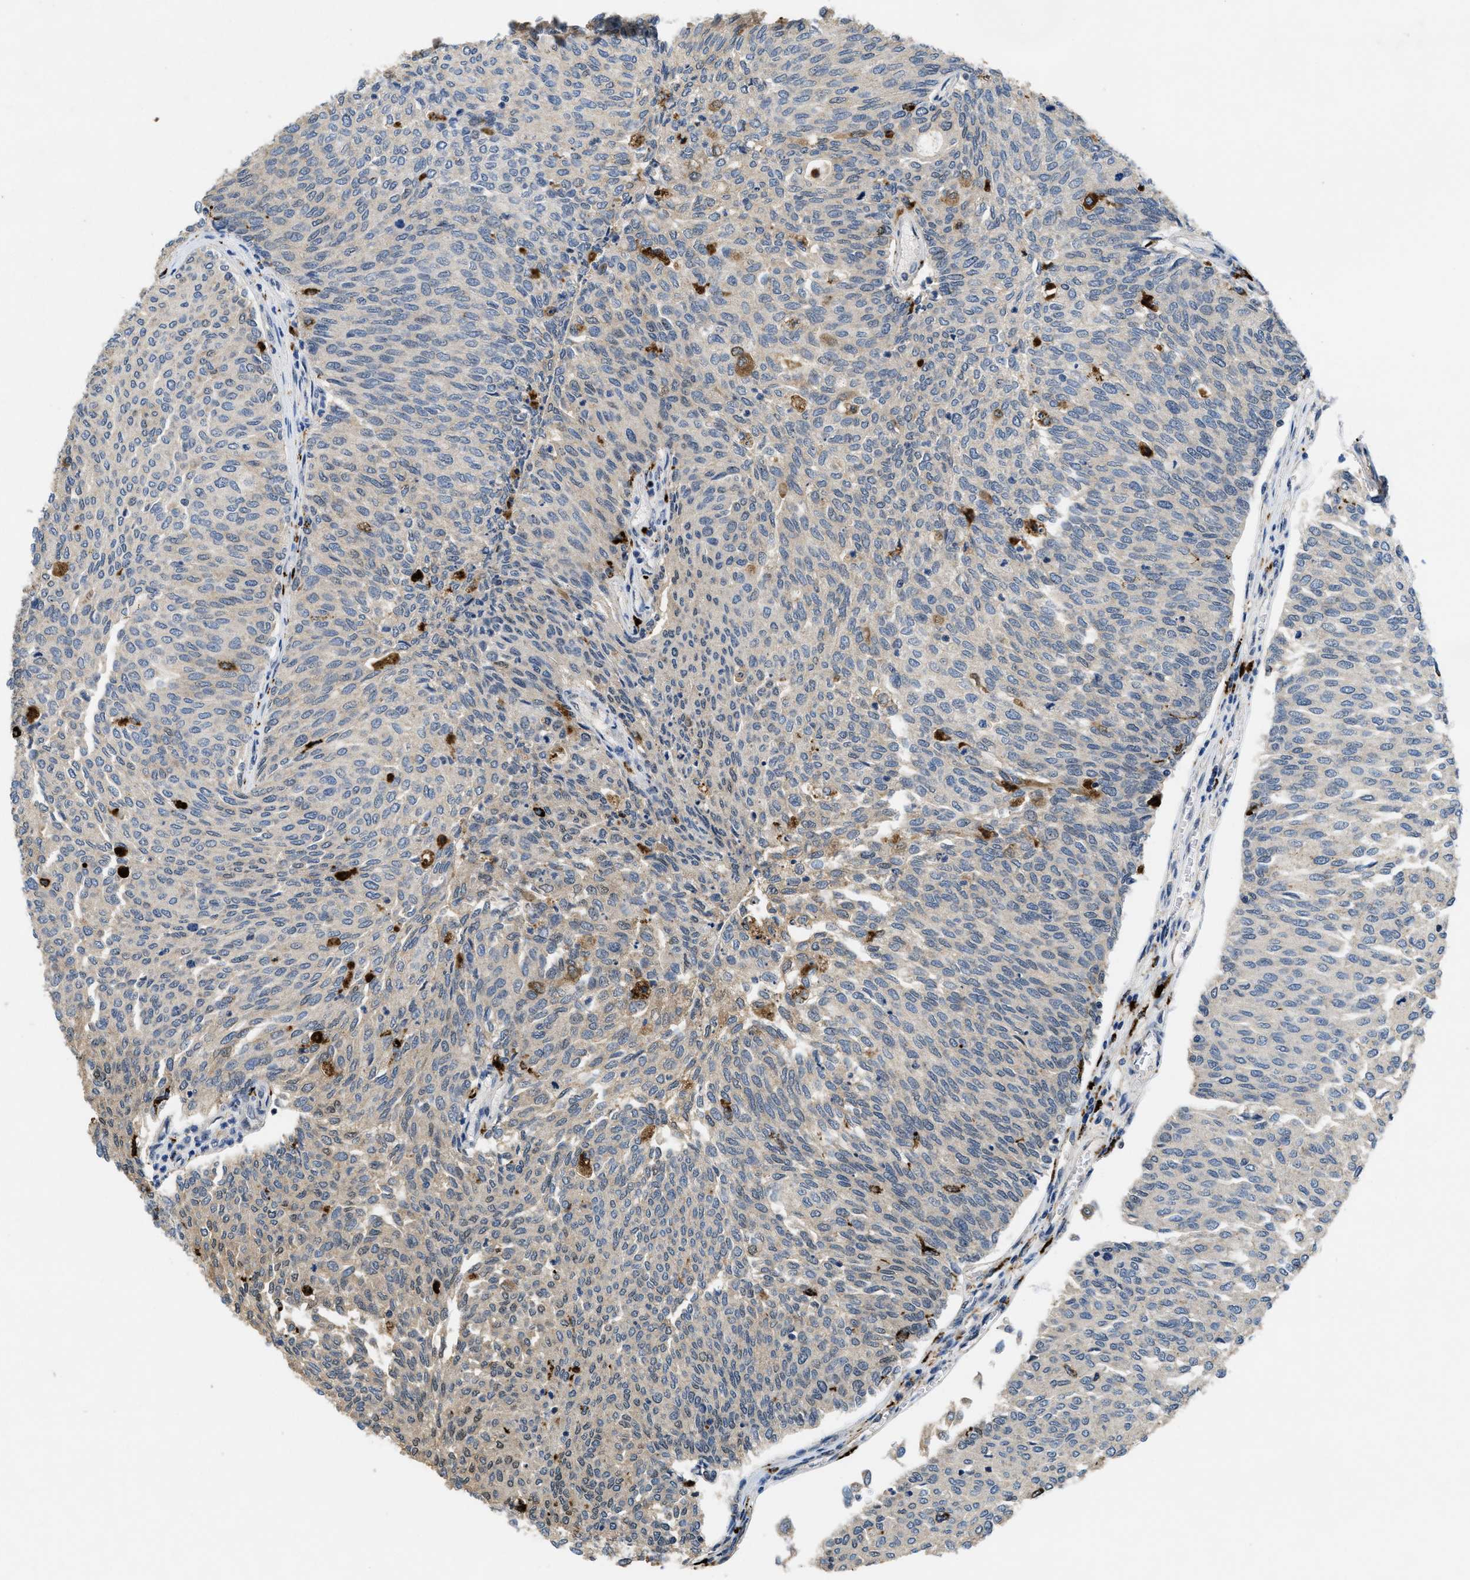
{"staining": {"intensity": "weak", "quantity": "<25%", "location": "cytoplasmic/membranous"}, "tissue": "urothelial cancer", "cell_type": "Tumor cells", "image_type": "cancer", "snomed": [{"axis": "morphology", "description": "Urothelial carcinoma, Low grade"}, {"axis": "topography", "description": "Urinary bladder"}], "caption": "This is a histopathology image of immunohistochemistry staining of urothelial carcinoma (low-grade), which shows no staining in tumor cells.", "gene": "BMPR2", "patient": {"sex": "female", "age": 79}}